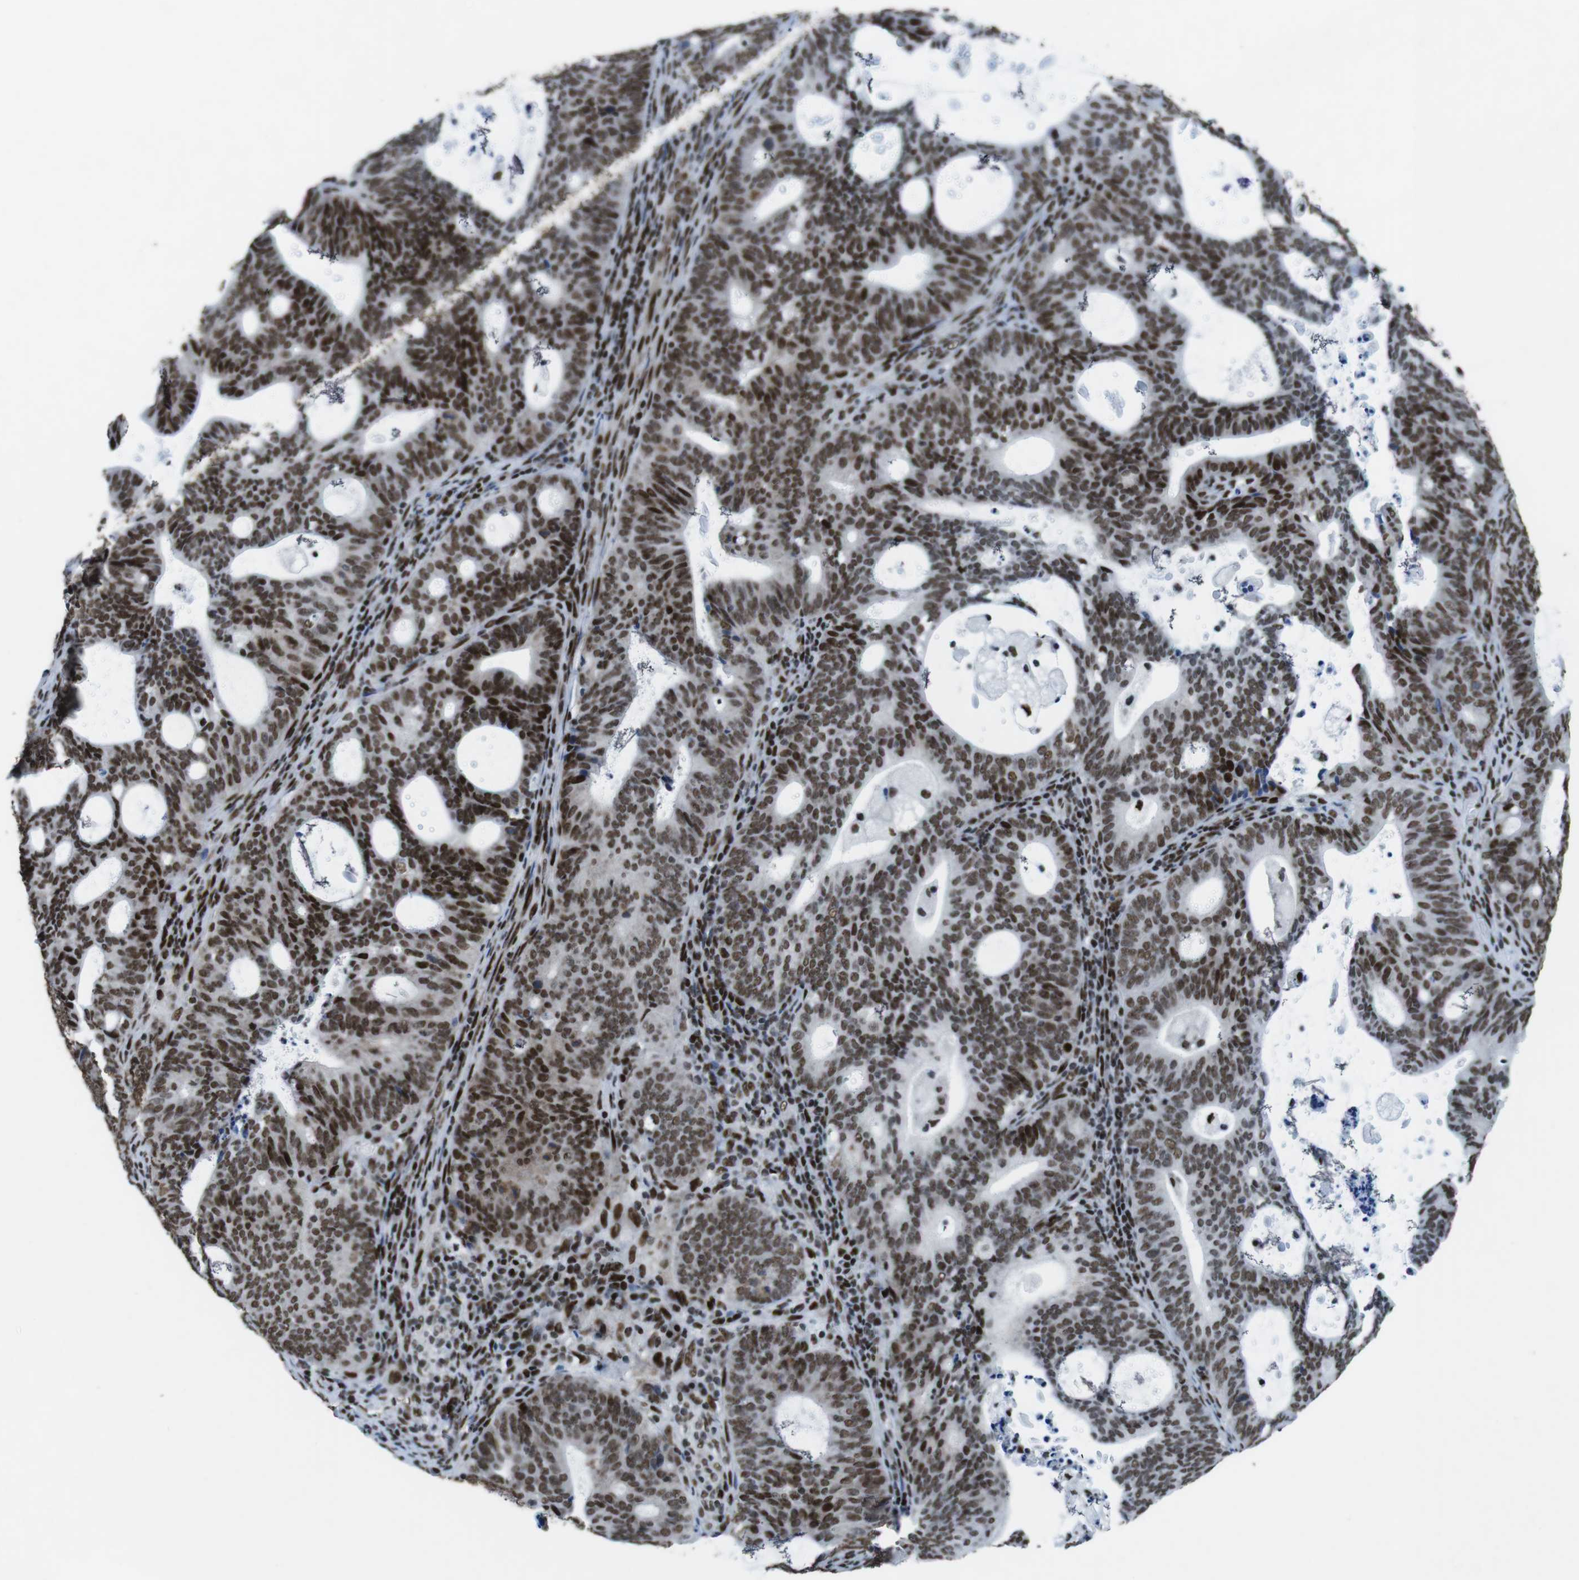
{"staining": {"intensity": "strong", "quantity": ">75%", "location": "nuclear"}, "tissue": "endometrial cancer", "cell_type": "Tumor cells", "image_type": "cancer", "snomed": [{"axis": "morphology", "description": "Adenocarcinoma, NOS"}, {"axis": "topography", "description": "Uterus"}], "caption": "Endometrial cancer (adenocarcinoma) stained with IHC shows strong nuclear expression in approximately >75% of tumor cells. (Stains: DAB in brown, nuclei in blue, Microscopy: brightfield microscopy at high magnification).", "gene": "CITED2", "patient": {"sex": "female", "age": 83}}